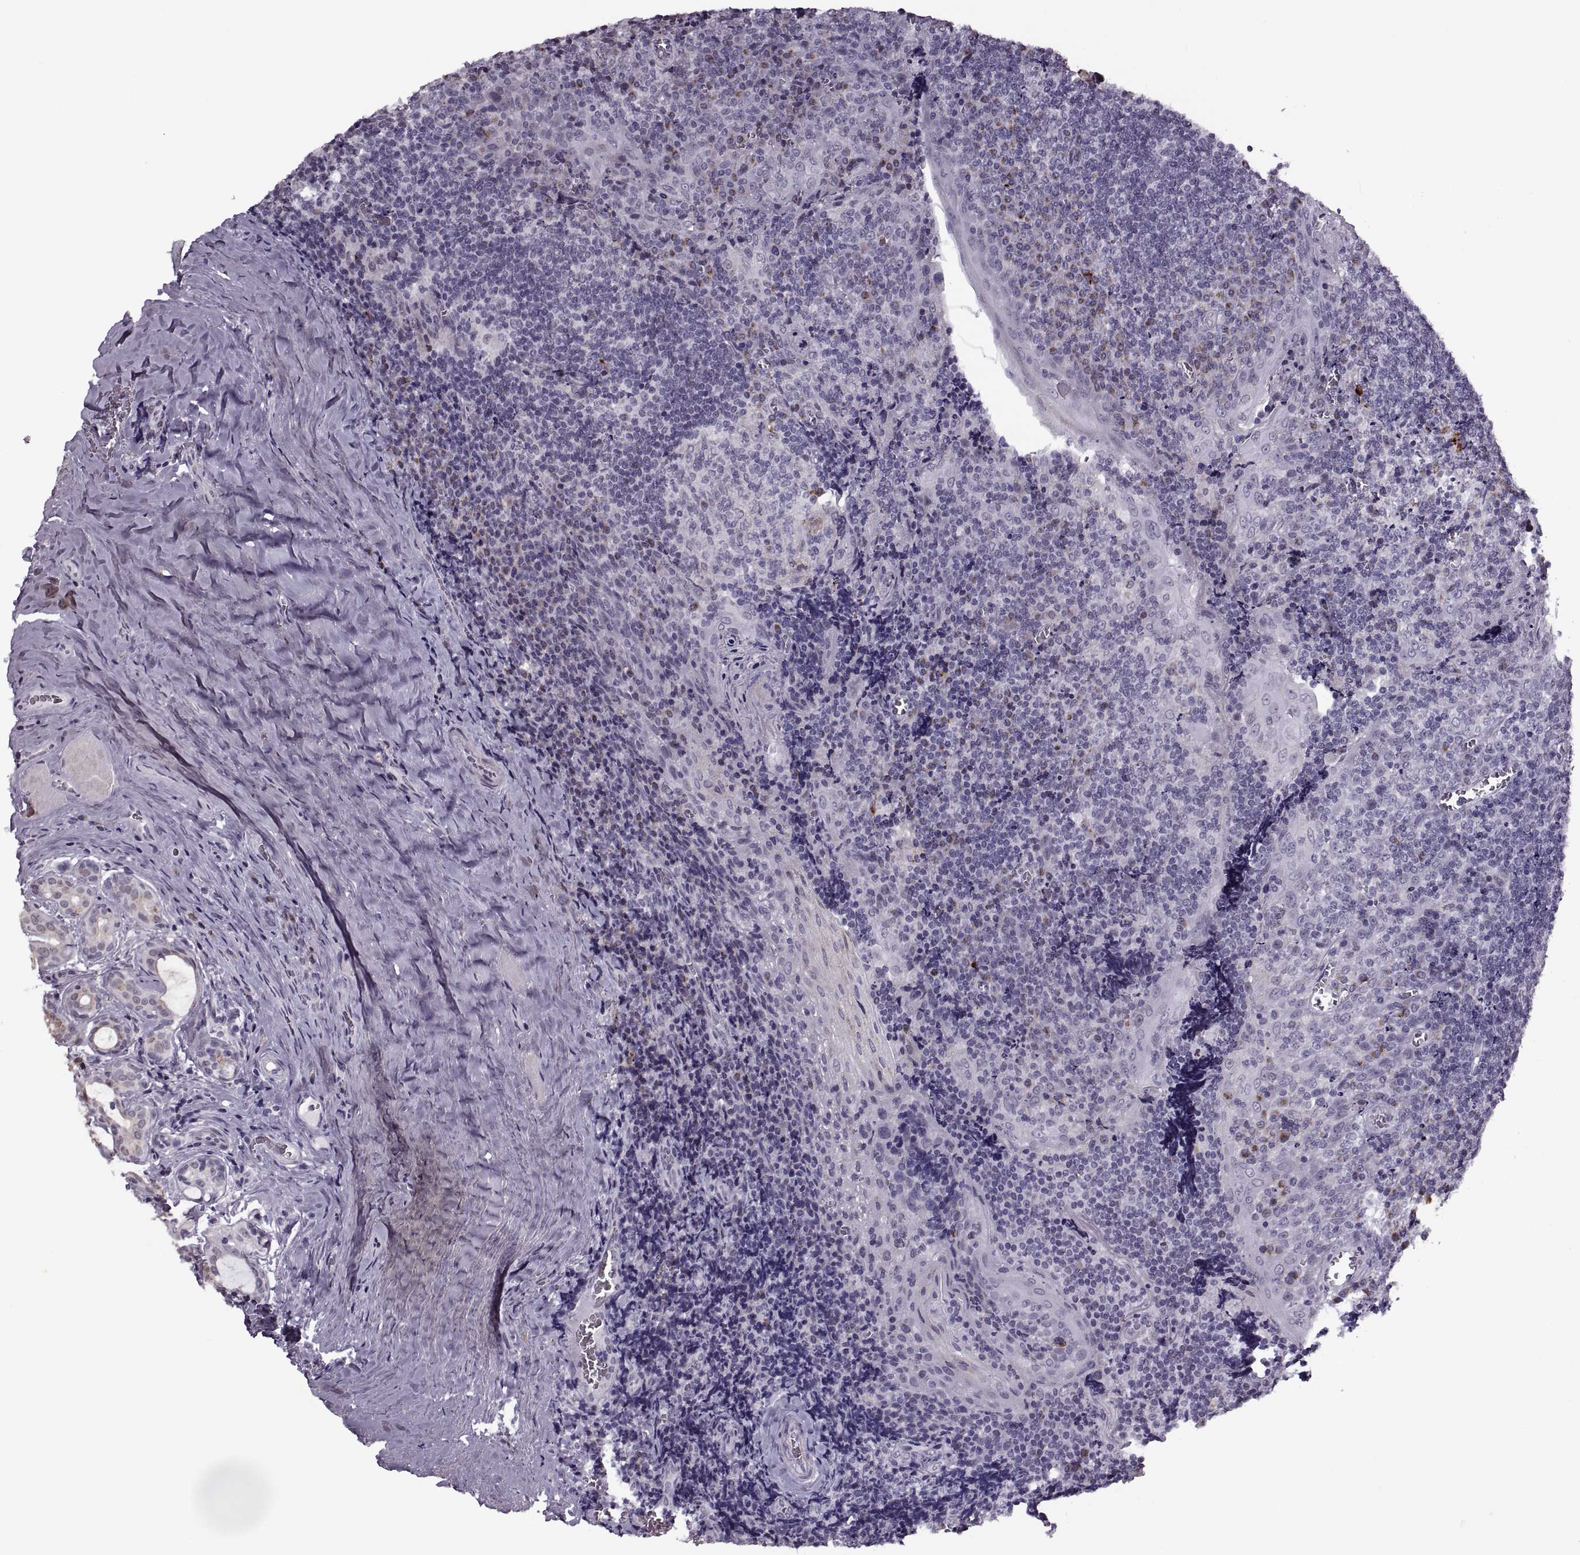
{"staining": {"intensity": "negative", "quantity": "none", "location": "none"}, "tissue": "tonsil", "cell_type": "Germinal center cells", "image_type": "normal", "snomed": [{"axis": "morphology", "description": "Normal tissue, NOS"}, {"axis": "morphology", "description": "Inflammation, NOS"}, {"axis": "topography", "description": "Tonsil"}], "caption": "High magnification brightfield microscopy of normal tonsil stained with DAB (brown) and counterstained with hematoxylin (blue): germinal center cells show no significant staining. (Immunohistochemistry, brightfield microscopy, high magnification).", "gene": "PRSS37", "patient": {"sex": "female", "age": 31}}